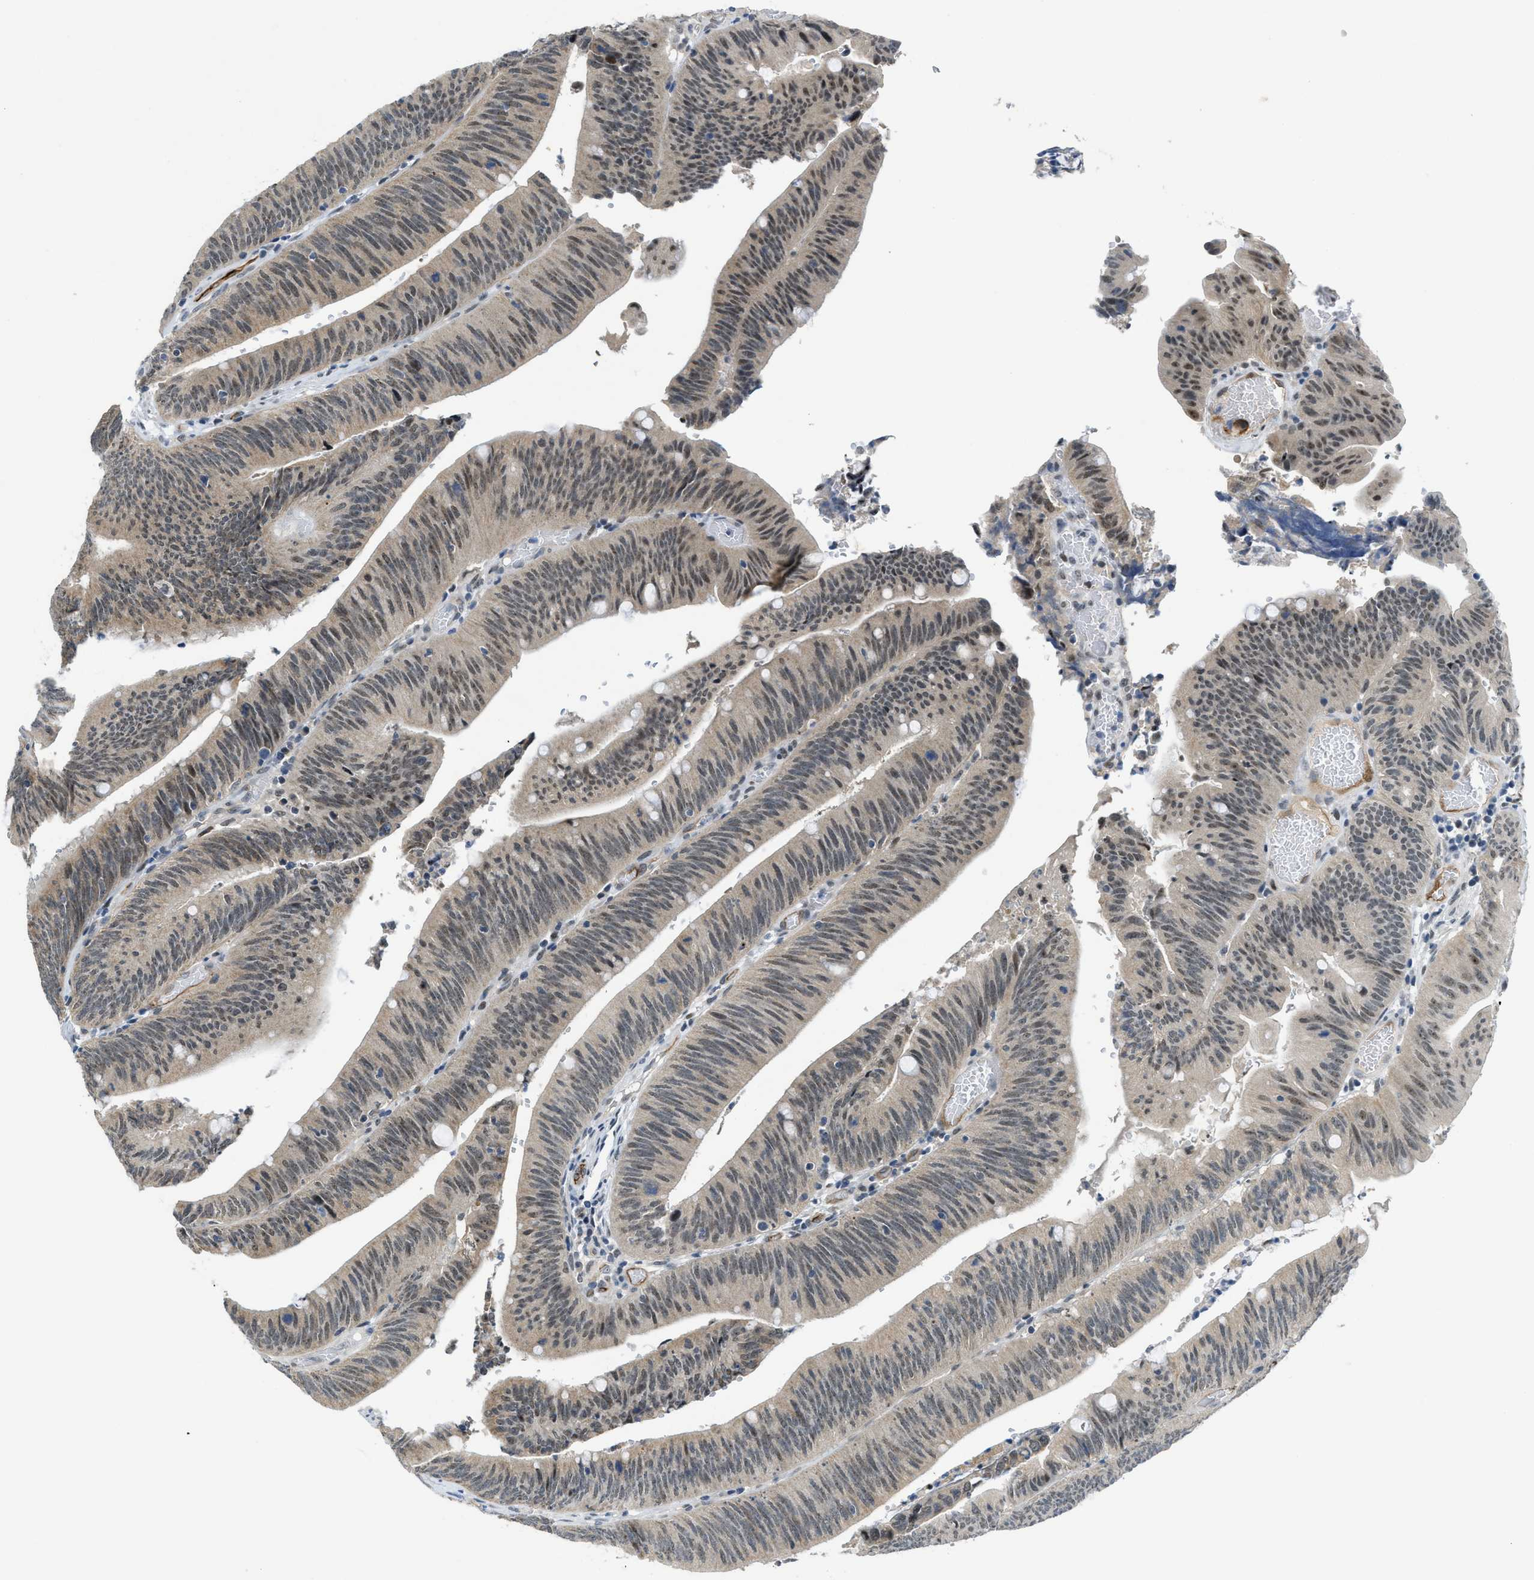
{"staining": {"intensity": "weak", "quantity": ">75%", "location": "cytoplasmic/membranous"}, "tissue": "colorectal cancer", "cell_type": "Tumor cells", "image_type": "cancer", "snomed": [{"axis": "morphology", "description": "Normal tissue, NOS"}, {"axis": "morphology", "description": "Adenocarcinoma, NOS"}, {"axis": "topography", "description": "Rectum"}], "caption": "DAB (3,3'-diaminobenzidine) immunohistochemical staining of human colorectal adenocarcinoma demonstrates weak cytoplasmic/membranous protein expression in about >75% of tumor cells.", "gene": "SLCO2A1", "patient": {"sex": "female", "age": 66}}